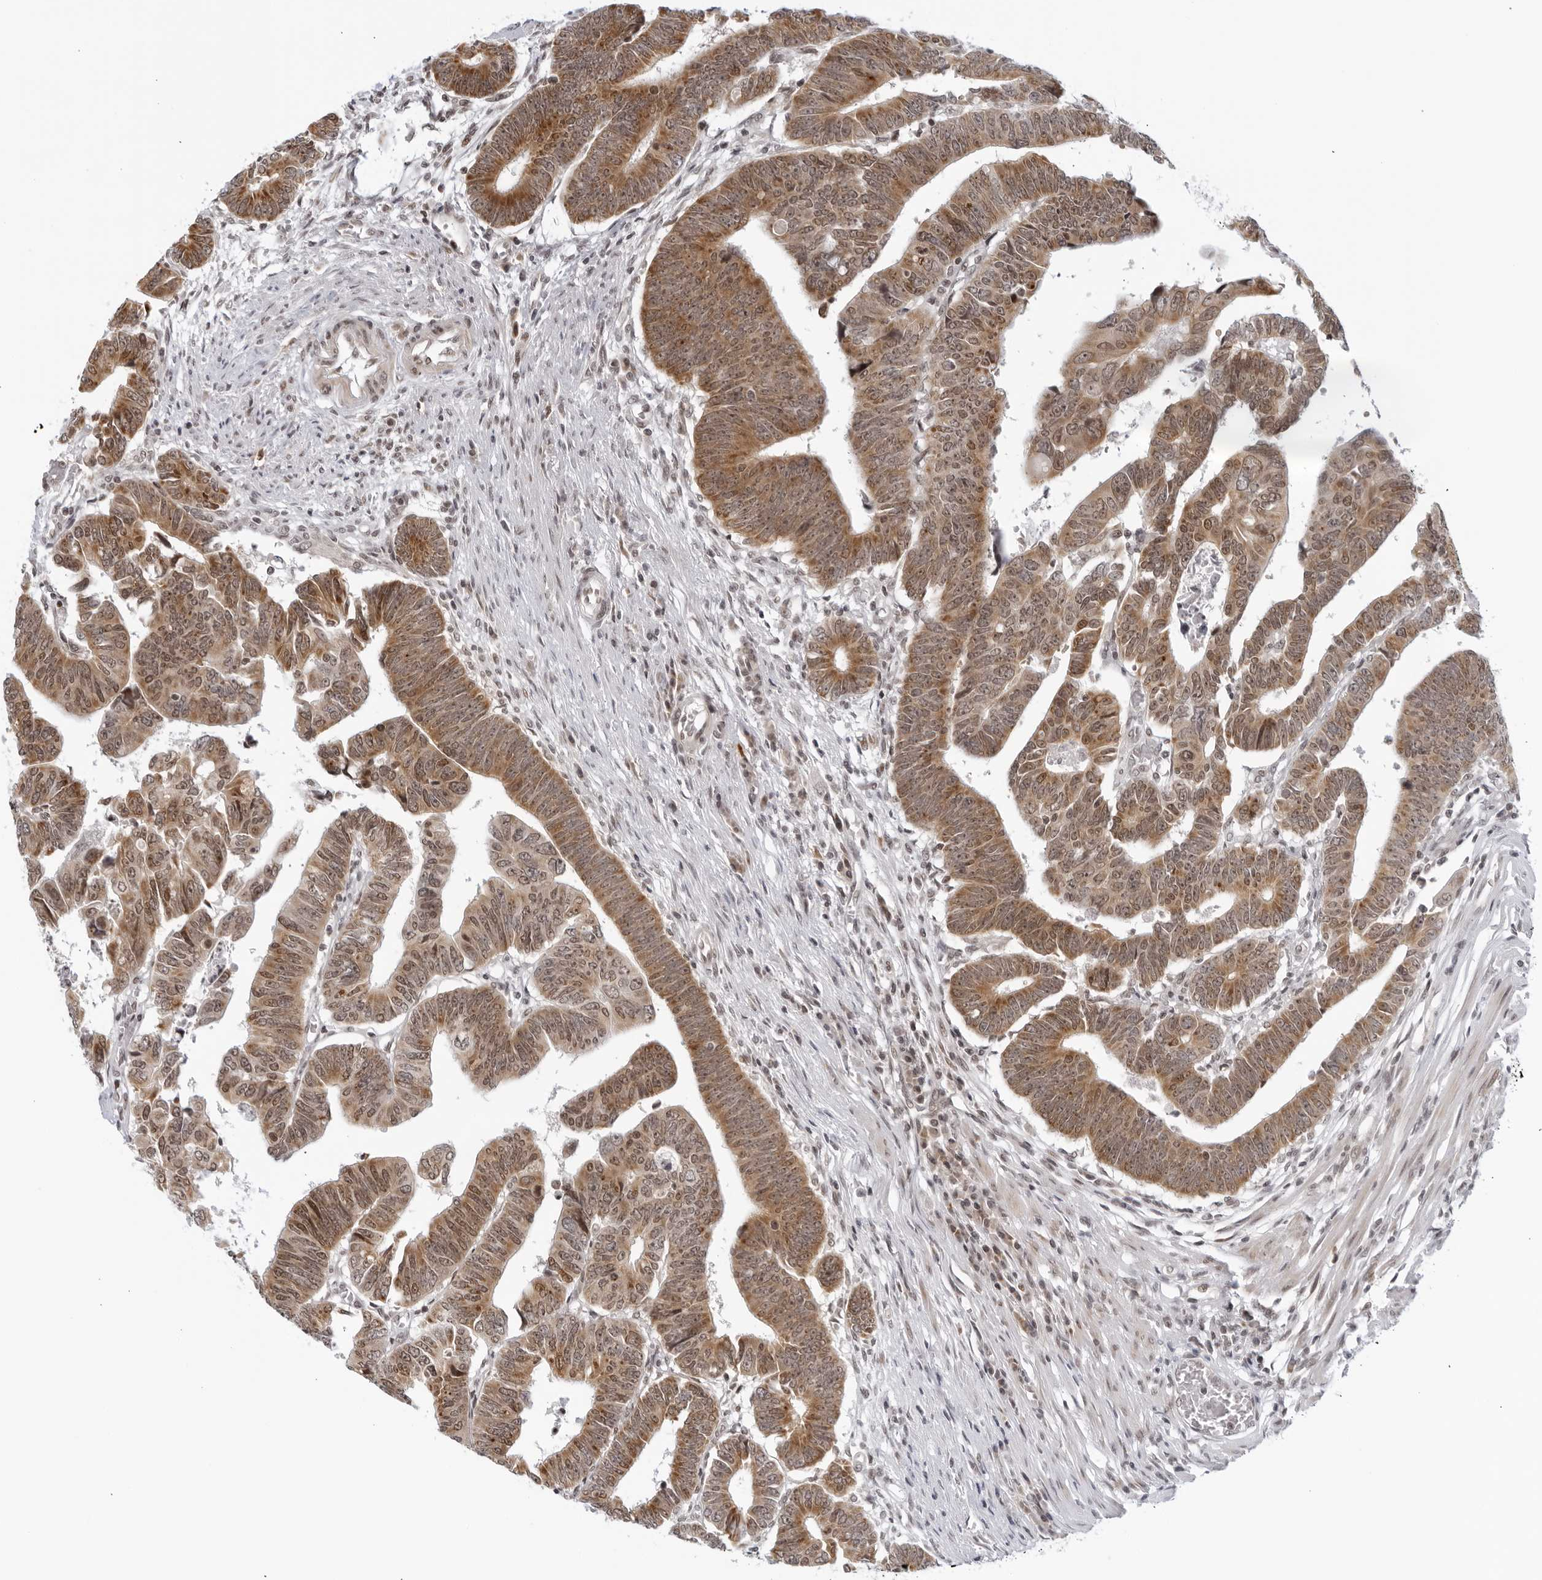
{"staining": {"intensity": "moderate", "quantity": ">75%", "location": "cytoplasmic/membranous,nuclear"}, "tissue": "colorectal cancer", "cell_type": "Tumor cells", "image_type": "cancer", "snomed": [{"axis": "morphology", "description": "Adenocarcinoma, NOS"}, {"axis": "topography", "description": "Rectum"}], "caption": "The image reveals a brown stain indicating the presence of a protein in the cytoplasmic/membranous and nuclear of tumor cells in adenocarcinoma (colorectal). (brown staining indicates protein expression, while blue staining denotes nuclei).", "gene": "RAB11FIP3", "patient": {"sex": "female", "age": 65}}